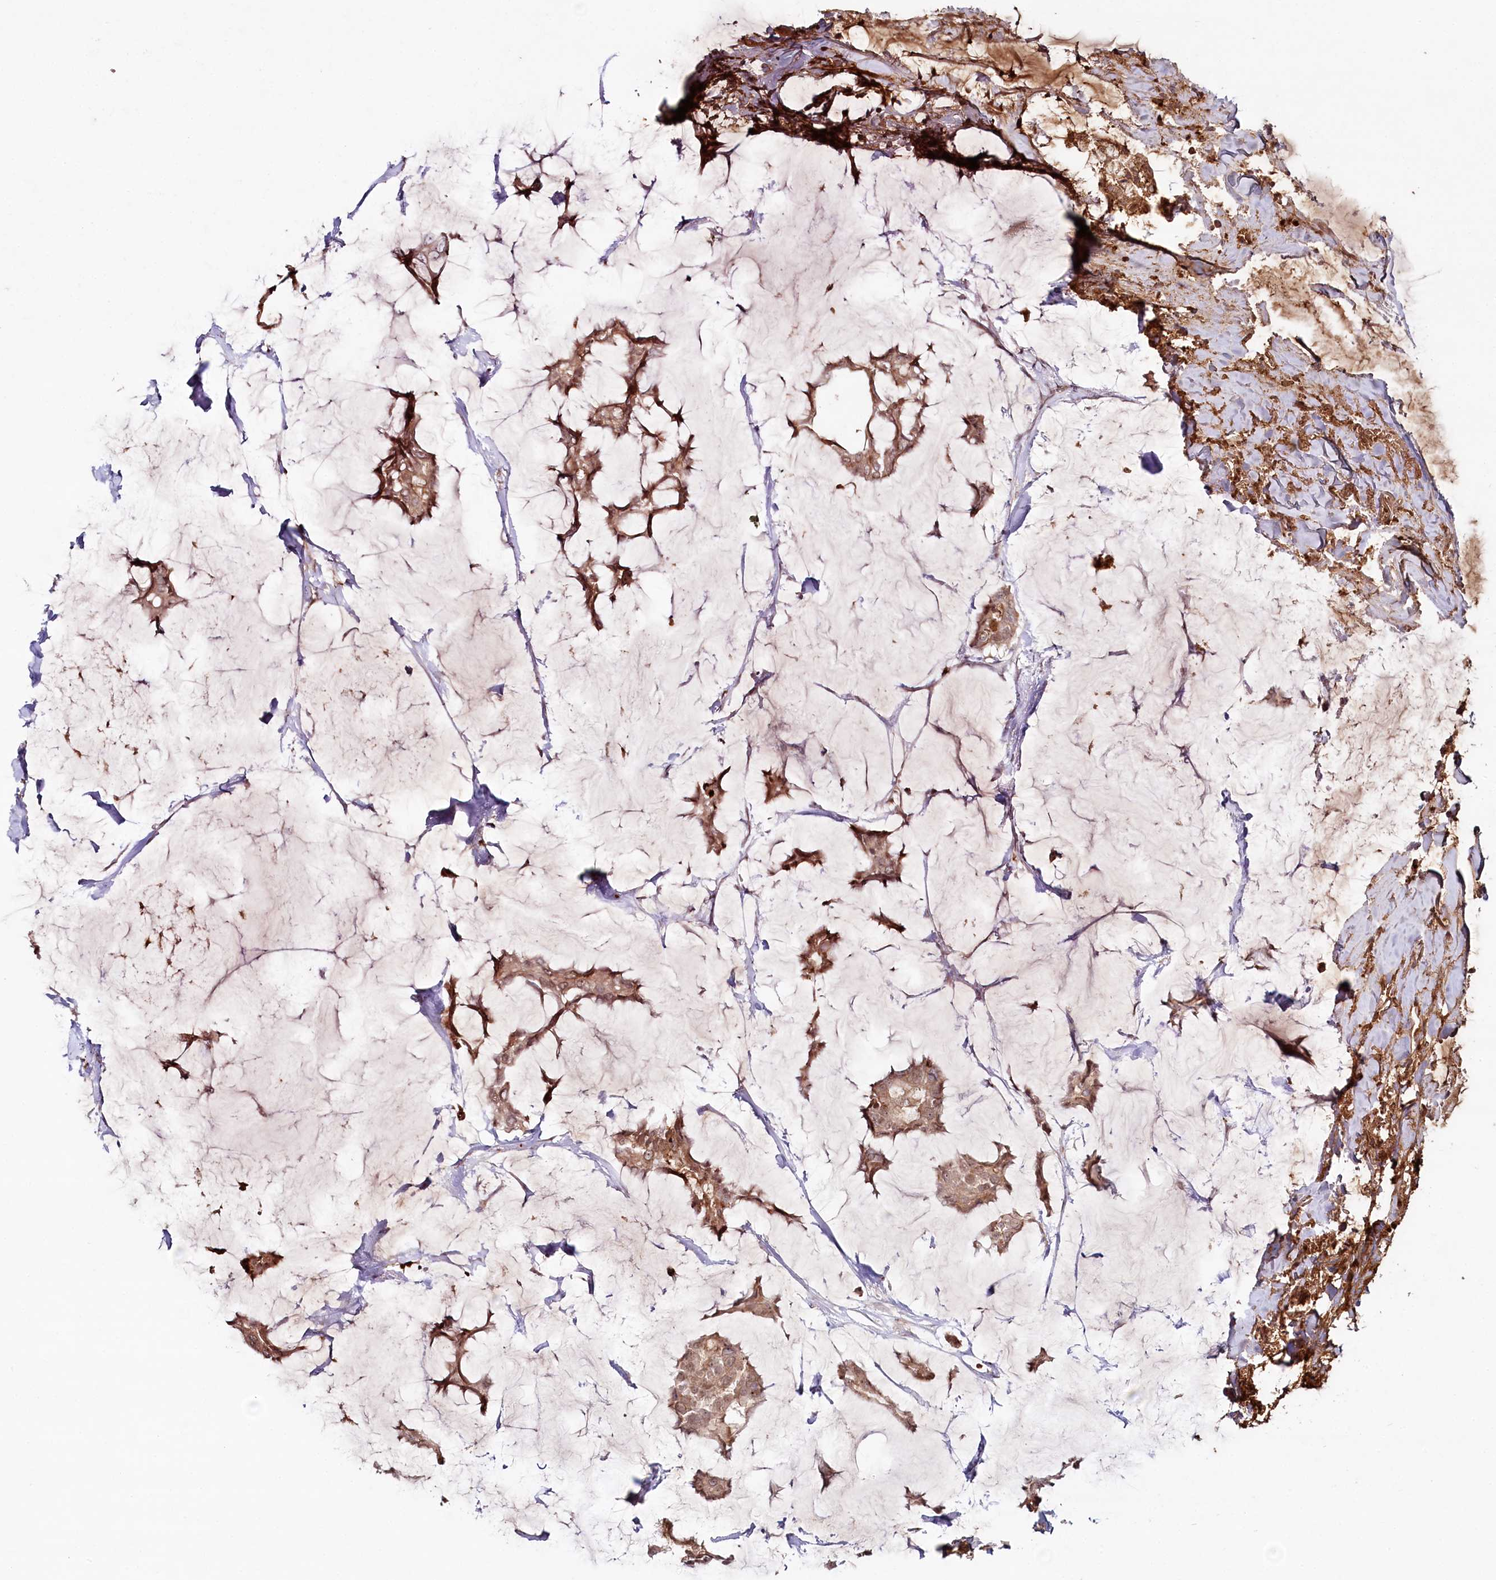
{"staining": {"intensity": "moderate", "quantity": ">75%", "location": "cytoplasmic/membranous"}, "tissue": "breast cancer", "cell_type": "Tumor cells", "image_type": "cancer", "snomed": [{"axis": "morphology", "description": "Duct carcinoma"}, {"axis": "topography", "description": "Breast"}], "caption": "Protein expression analysis of breast cancer (infiltrating ductal carcinoma) demonstrates moderate cytoplasmic/membranous expression in approximately >75% of tumor cells.", "gene": "PSAPL1", "patient": {"sex": "female", "age": 93}}